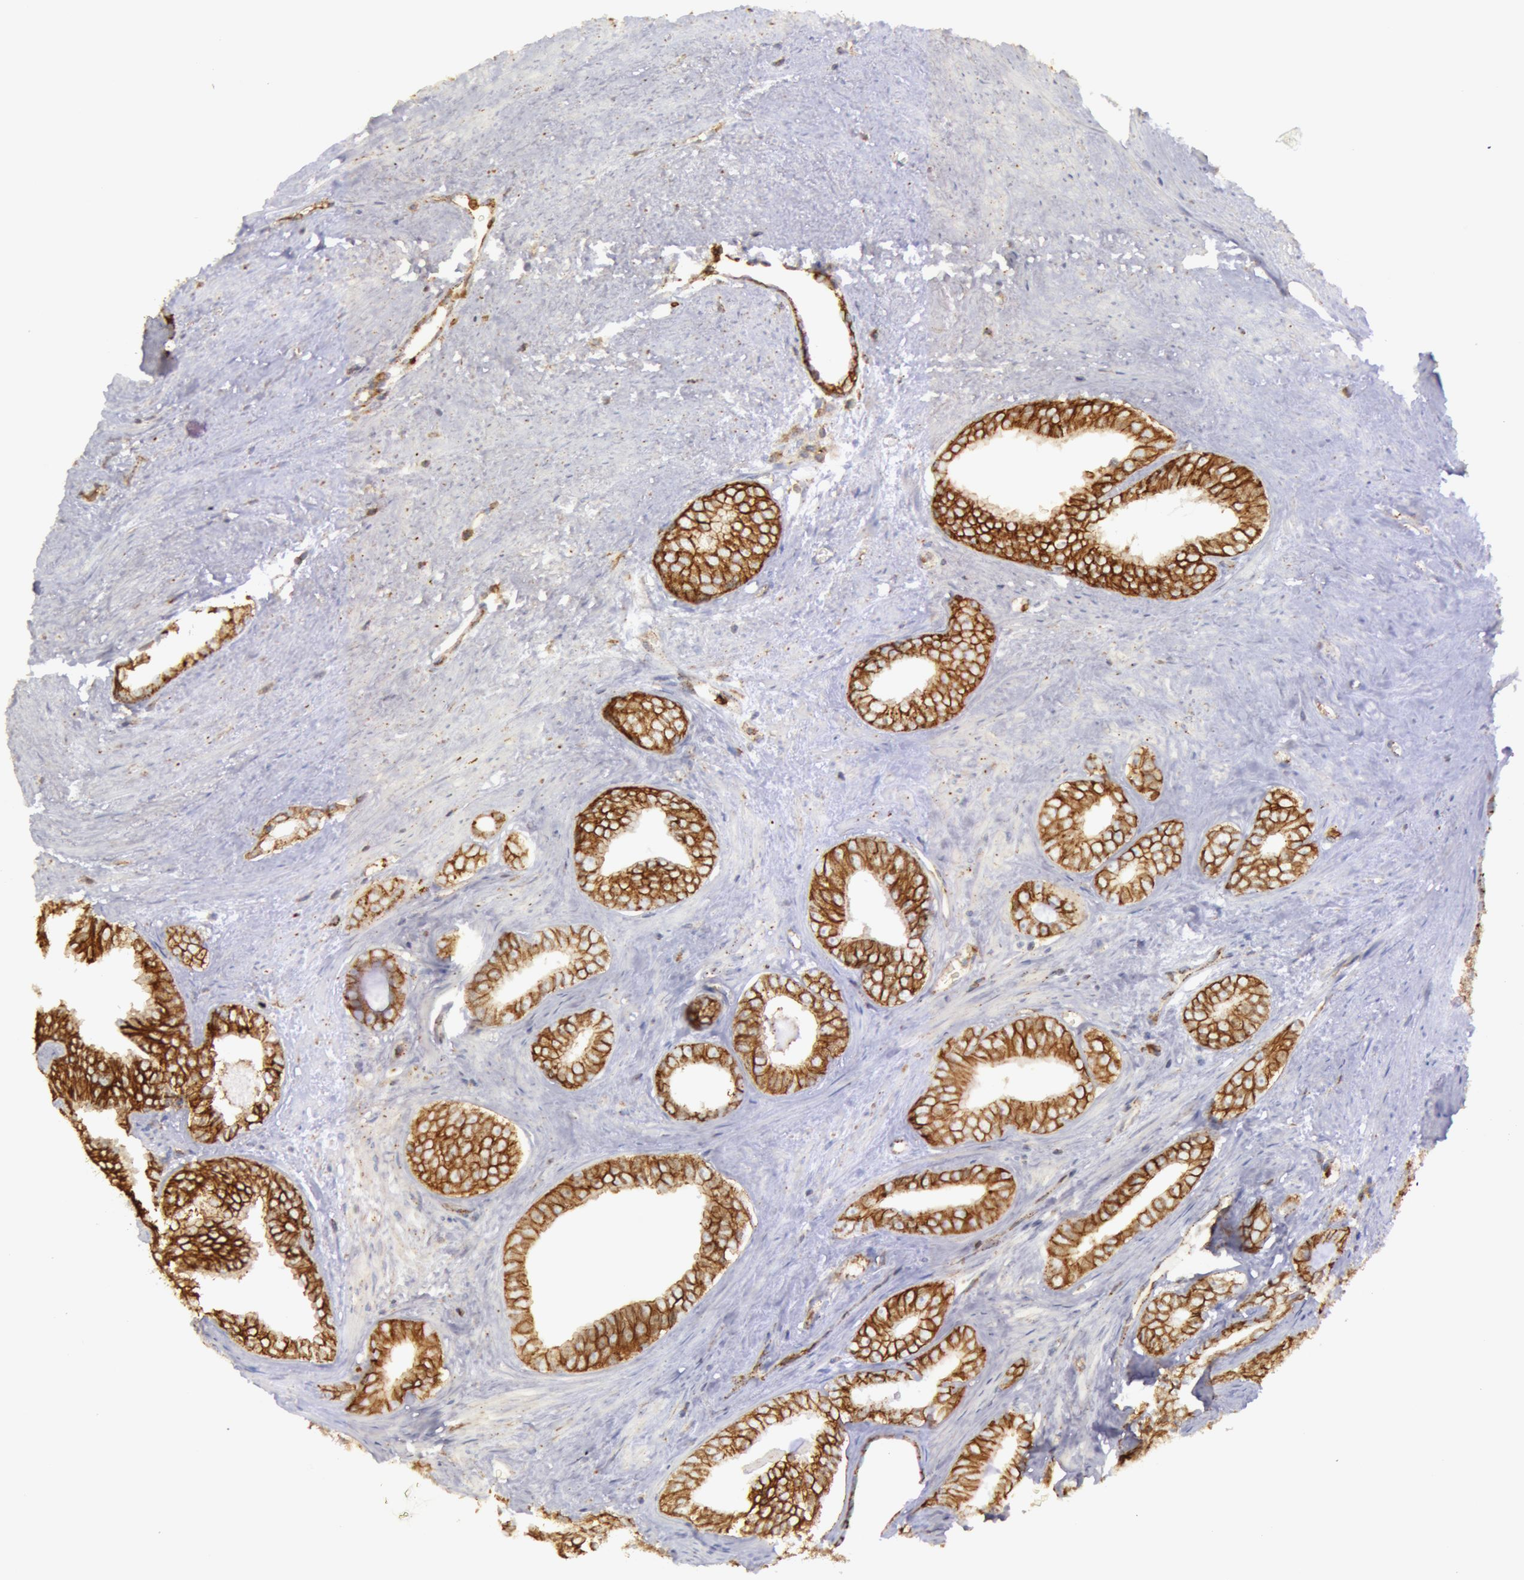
{"staining": {"intensity": "strong", "quantity": ">75%", "location": "cytoplasmic/membranous"}, "tissue": "prostate cancer", "cell_type": "Tumor cells", "image_type": "cancer", "snomed": [{"axis": "morphology", "description": "Adenocarcinoma, Medium grade"}, {"axis": "topography", "description": "Prostate"}], "caption": "The photomicrograph shows a brown stain indicating the presence of a protein in the cytoplasmic/membranous of tumor cells in adenocarcinoma (medium-grade) (prostate).", "gene": "FLOT2", "patient": {"sex": "male", "age": 79}}